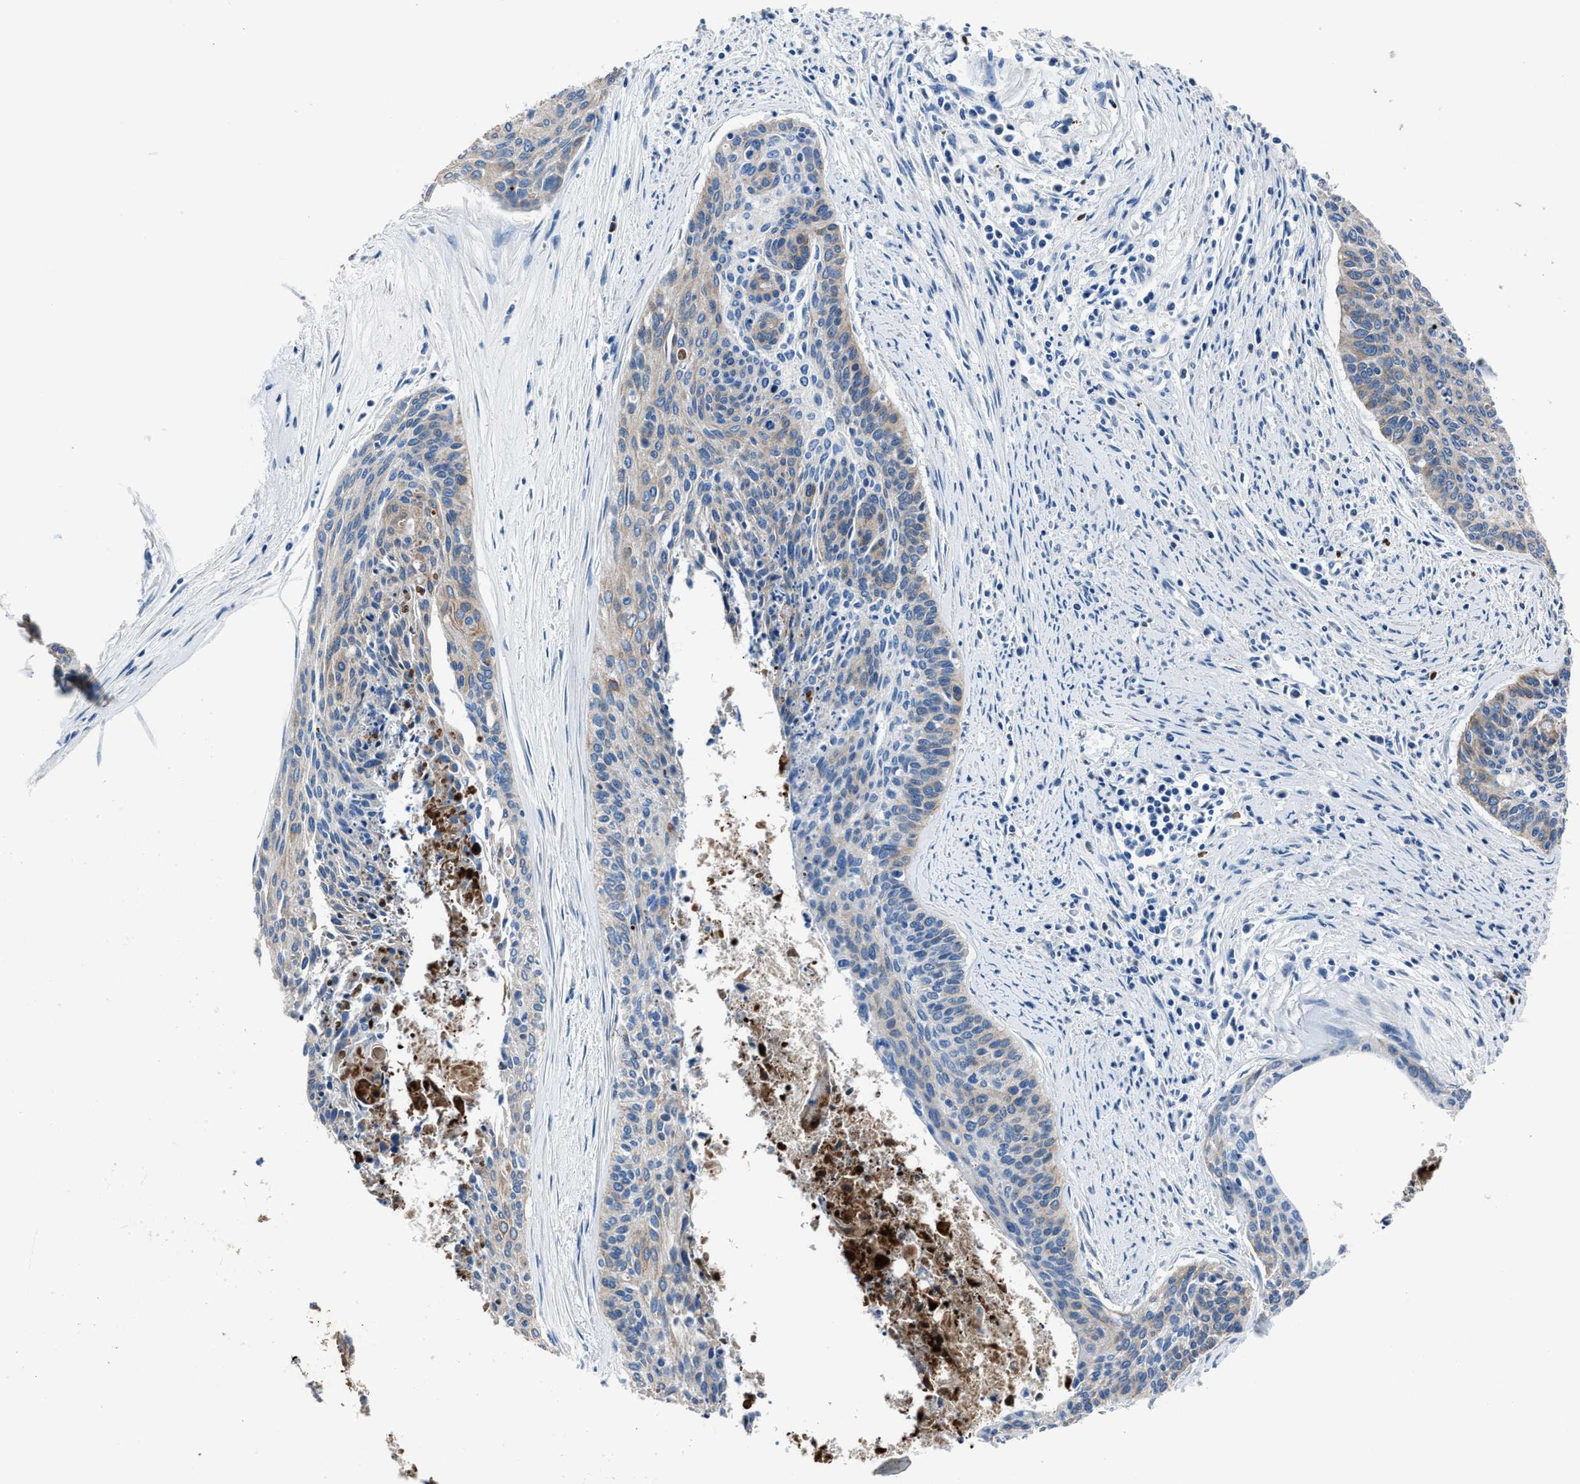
{"staining": {"intensity": "weak", "quantity": "<25%", "location": "cytoplasmic/membranous"}, "tissue": "cervical cancer", "cell_type": "Tumor cells", "image_type": "cancer", "snomed": [{"axis": "morphology", "description": "Squamous cell carcinoma, NOS"}, {"axis": "topography", "description": "Cervix"}], "caption": "This is a image of immunohistochemistry staining of cervical cancer, which shows no staining in tumor cells.", "gene": "NACAD", "patient": {"sex": "female", "age": 55}}